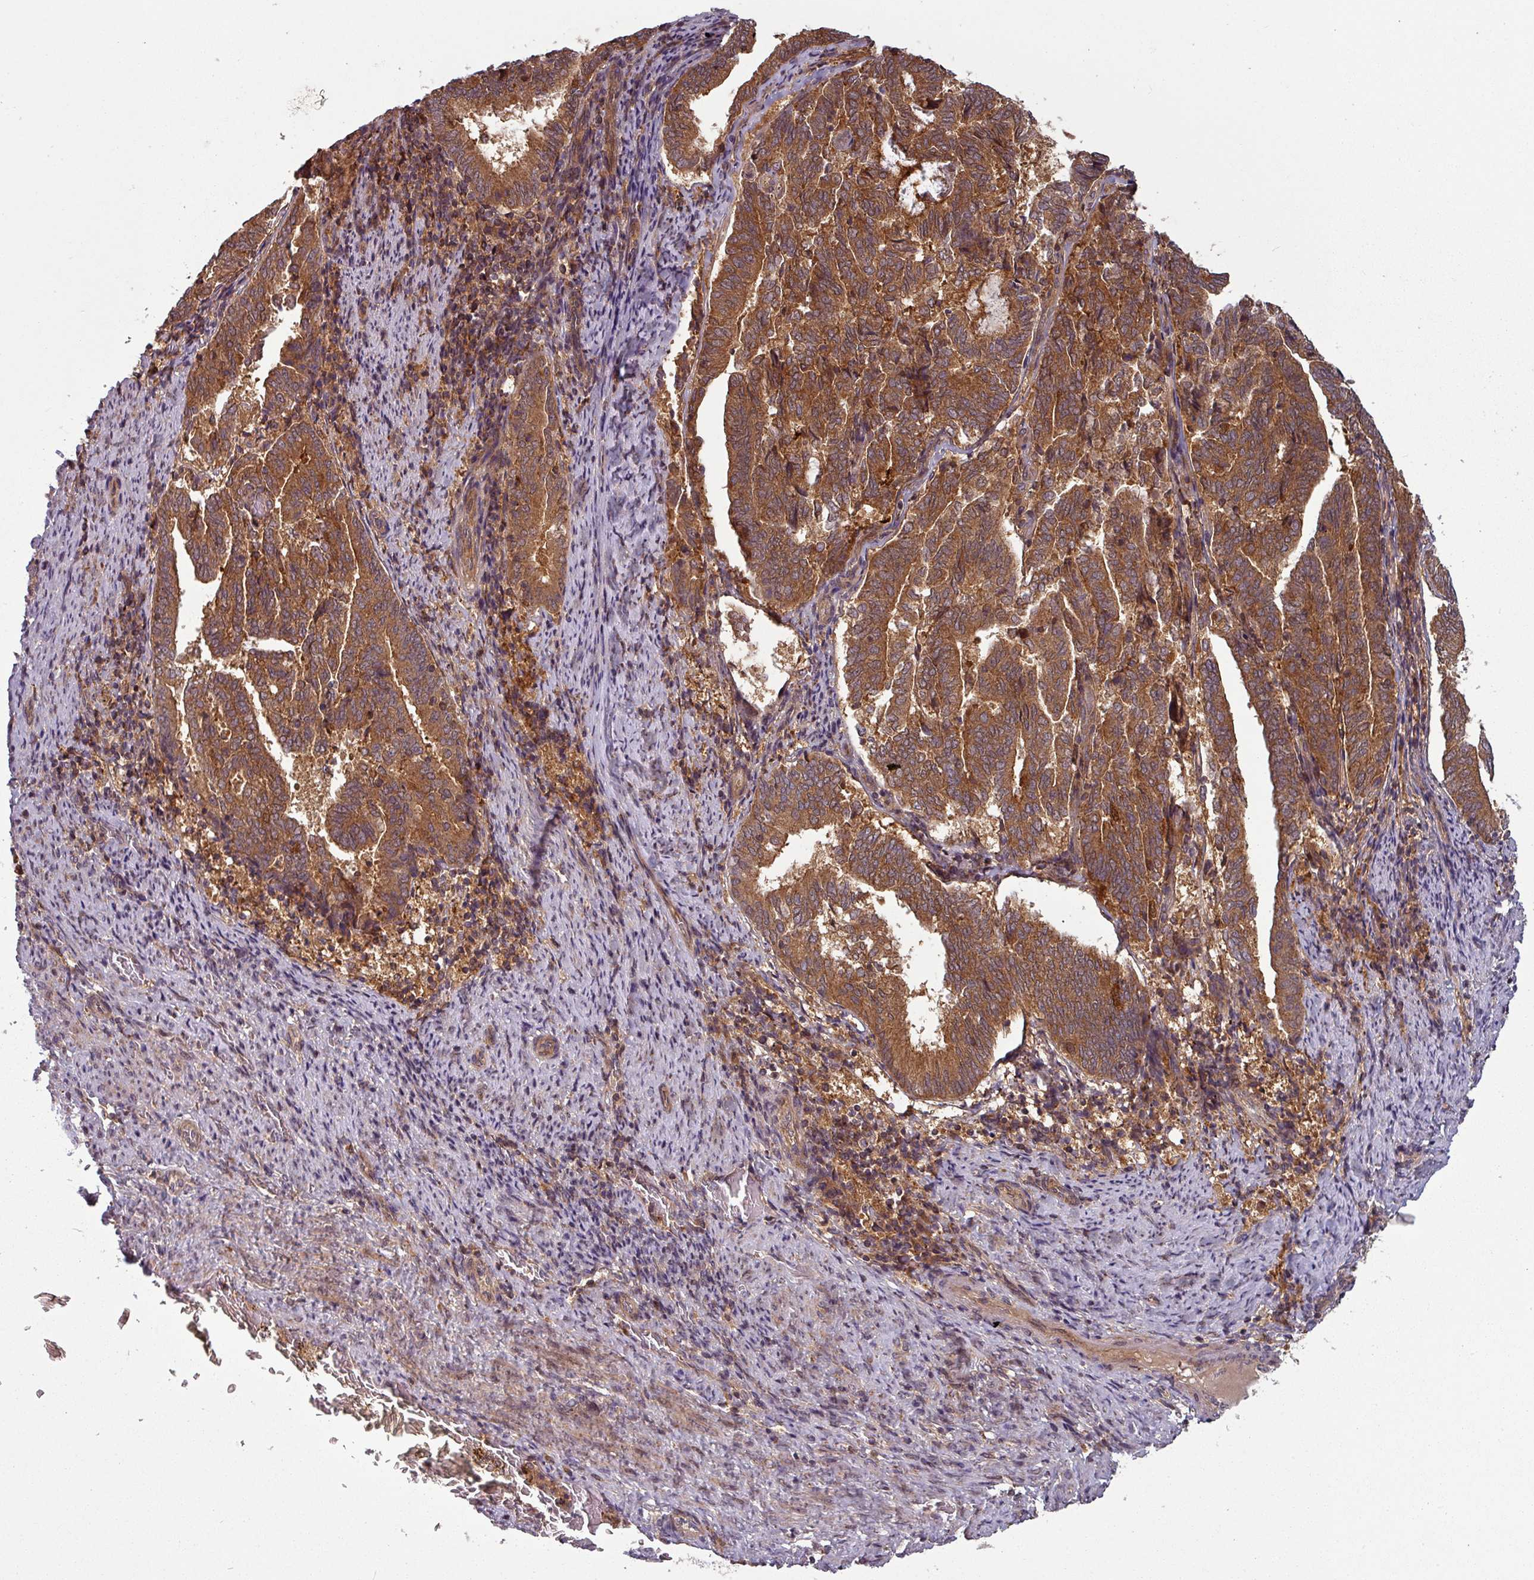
{"staining": {"intensity": "strong", "quantity": ">75%", "location": "cytoplasmic/membranous"}, "tissue": "endometrial cancer", "cell_type": "Tumor cells", "image_type": "cancer", "snomed": [{"axis": "morphology", "description": "Adenocarcinoma, NOS"}, {"axis": "topography", "description": "Endometrium"}], "caption": "This is an image of IHC staining of adenocarcinoma (endometrial), which shows strong positivity in the cytoplasmic/membranous of tumor cells.", "gene": "GSKIP", "patient": {"sex": "female", "age": 80}}